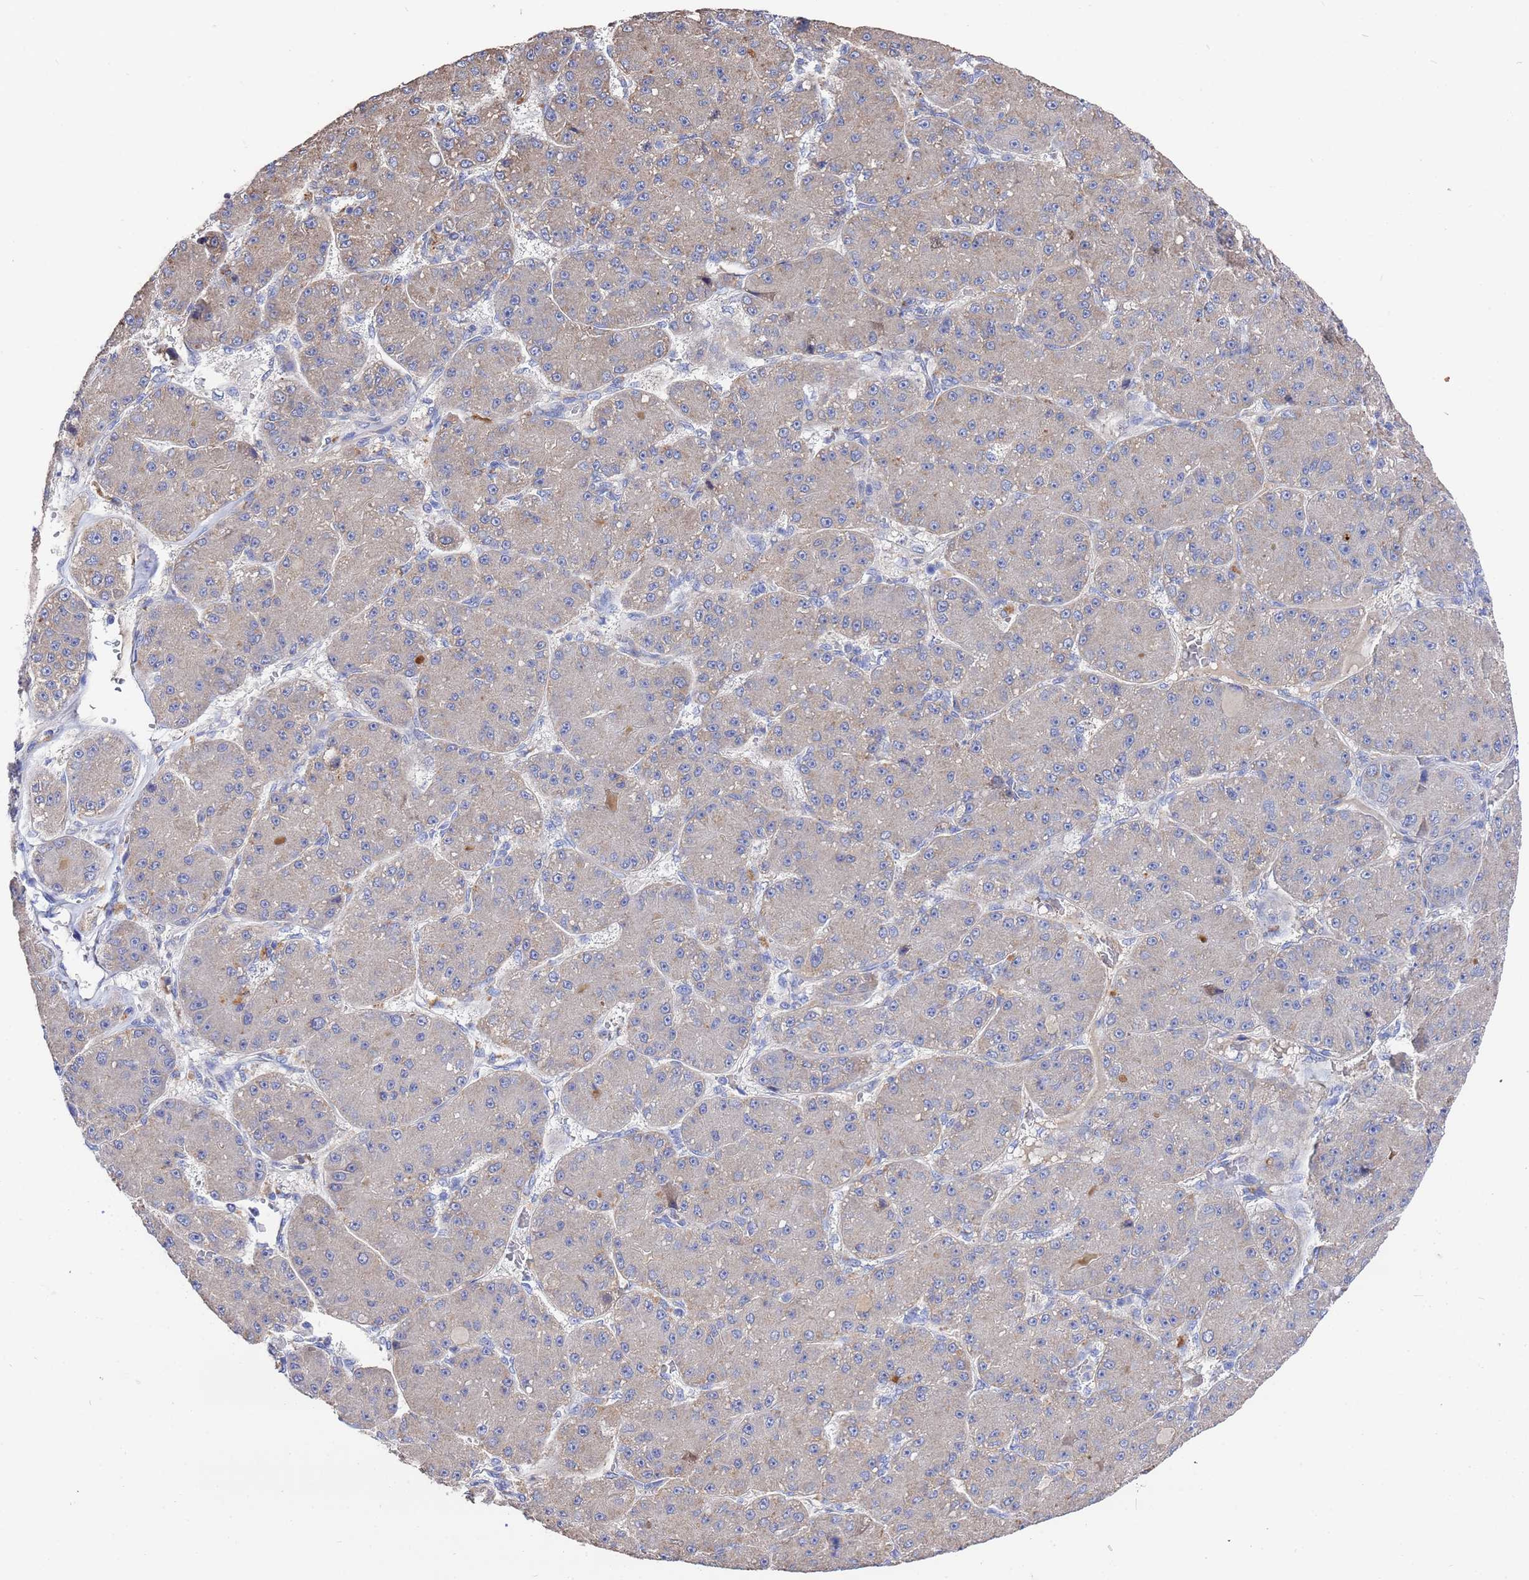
{"staining": {"intensity": "negative", "quantity": "none", "location": "none"}, "tissue": "liver cancer", "cell_type": "Tumor cells", "image_type": "cancer", "snomed": [{"axis": "morphology", "description": "Carcinoma, Hepatocellular, NOS"}, {"axis": "topography", "description": "Liver"}], "caption": "This is an immunohistochemistry micrograph of hepatocellular carcinoma (liver). There is no staining in tumor cells.", "gene": "TCP10L", "patient": {"sex": "male", "age": 67}}